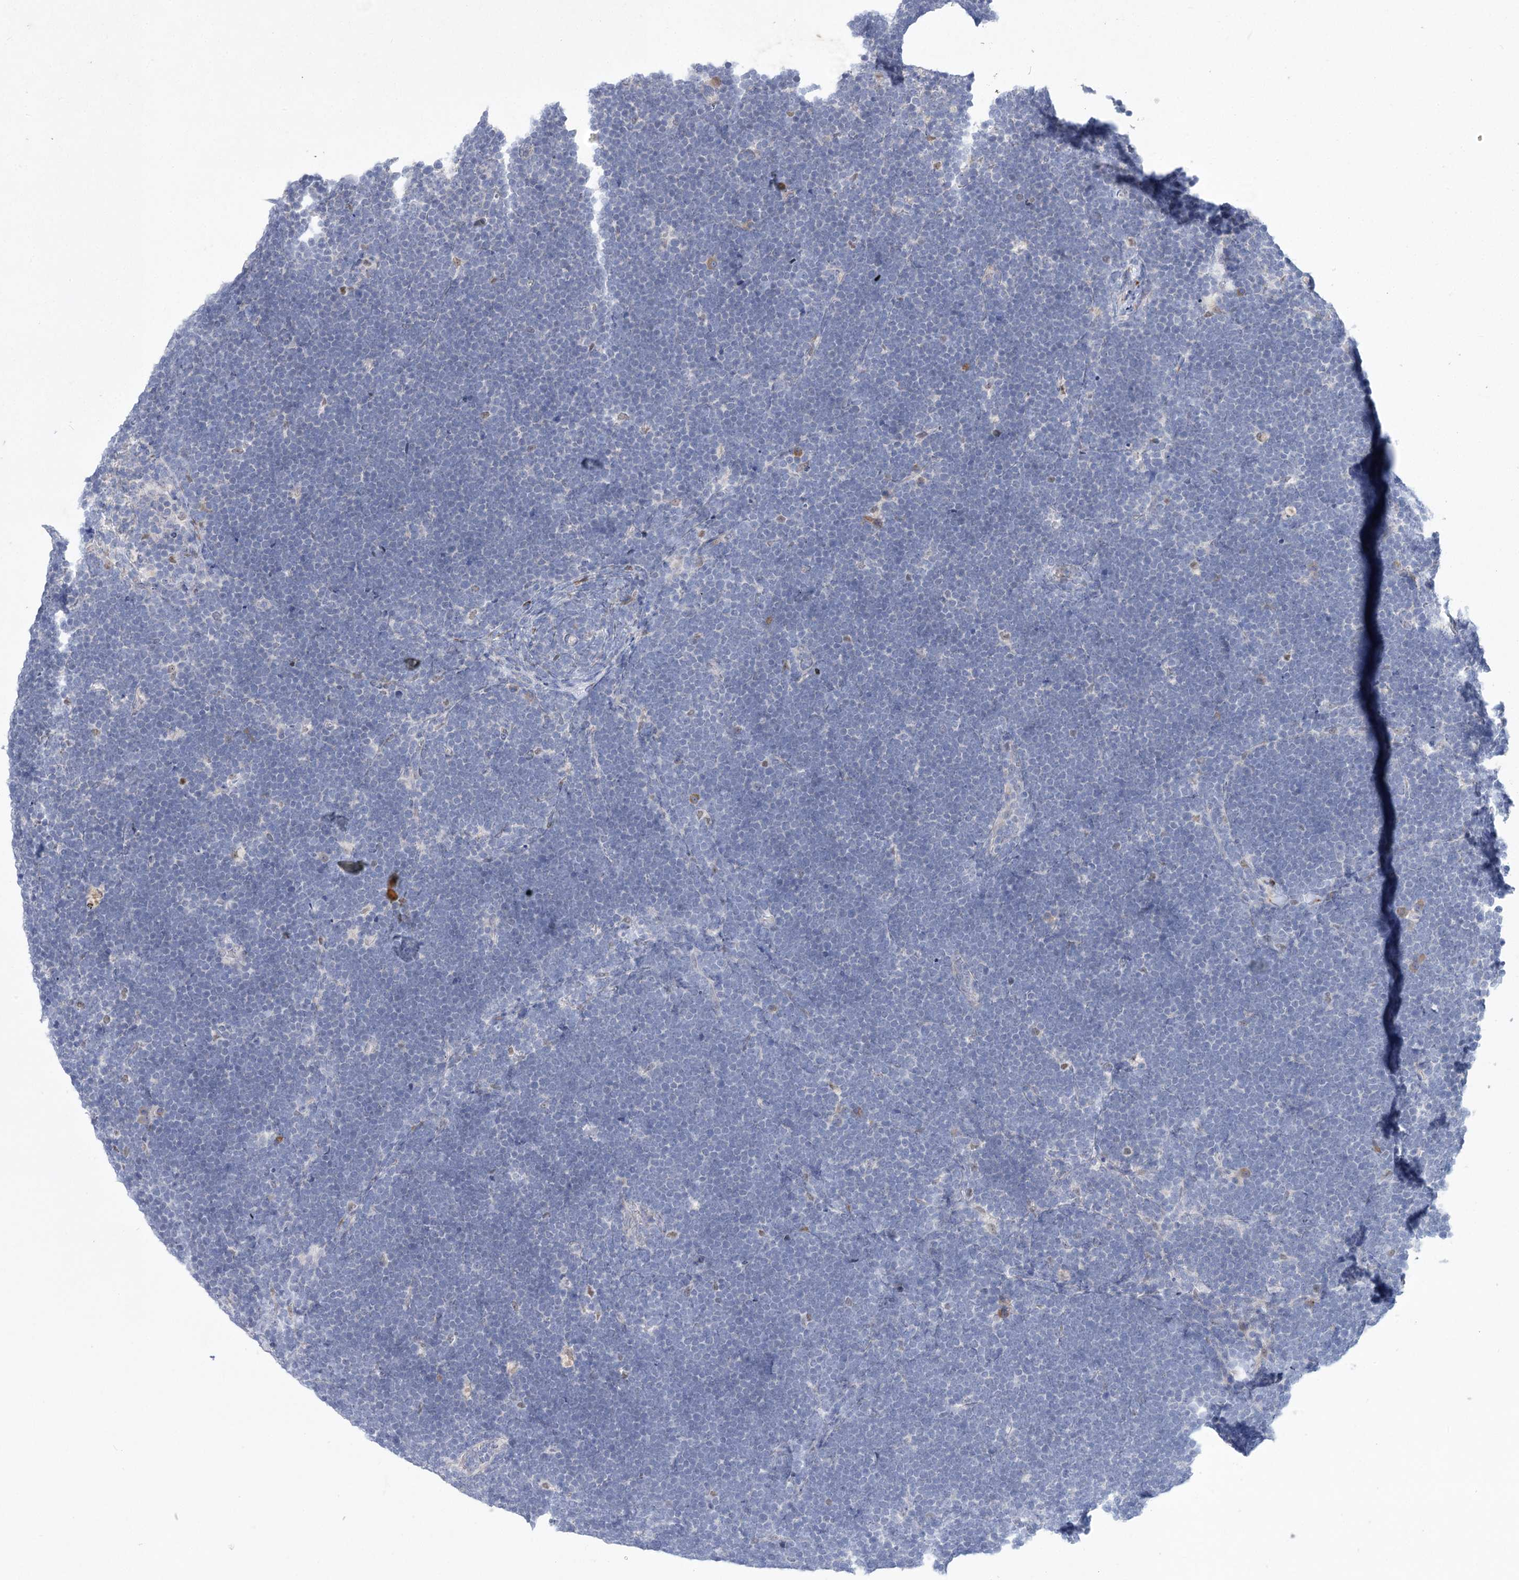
{"staining": {"intensity": "negative", "quantity": "none", "location": "none"}, "tissue": "lymphoma", "cell_type": "Tumor cells", "image_type": "cancer", "snomed": [{"axis": "morphology", "description": "Malignant lymphoma, non-Hodgkin's type, High grade"}, {"axis": "topography", "description": "Lymph node"}], "caption": "Tumor cells are negative for protein expression in human lymphoma.", "gene": "GCNT4", "patient": {"sex": "male", "age": 13}}